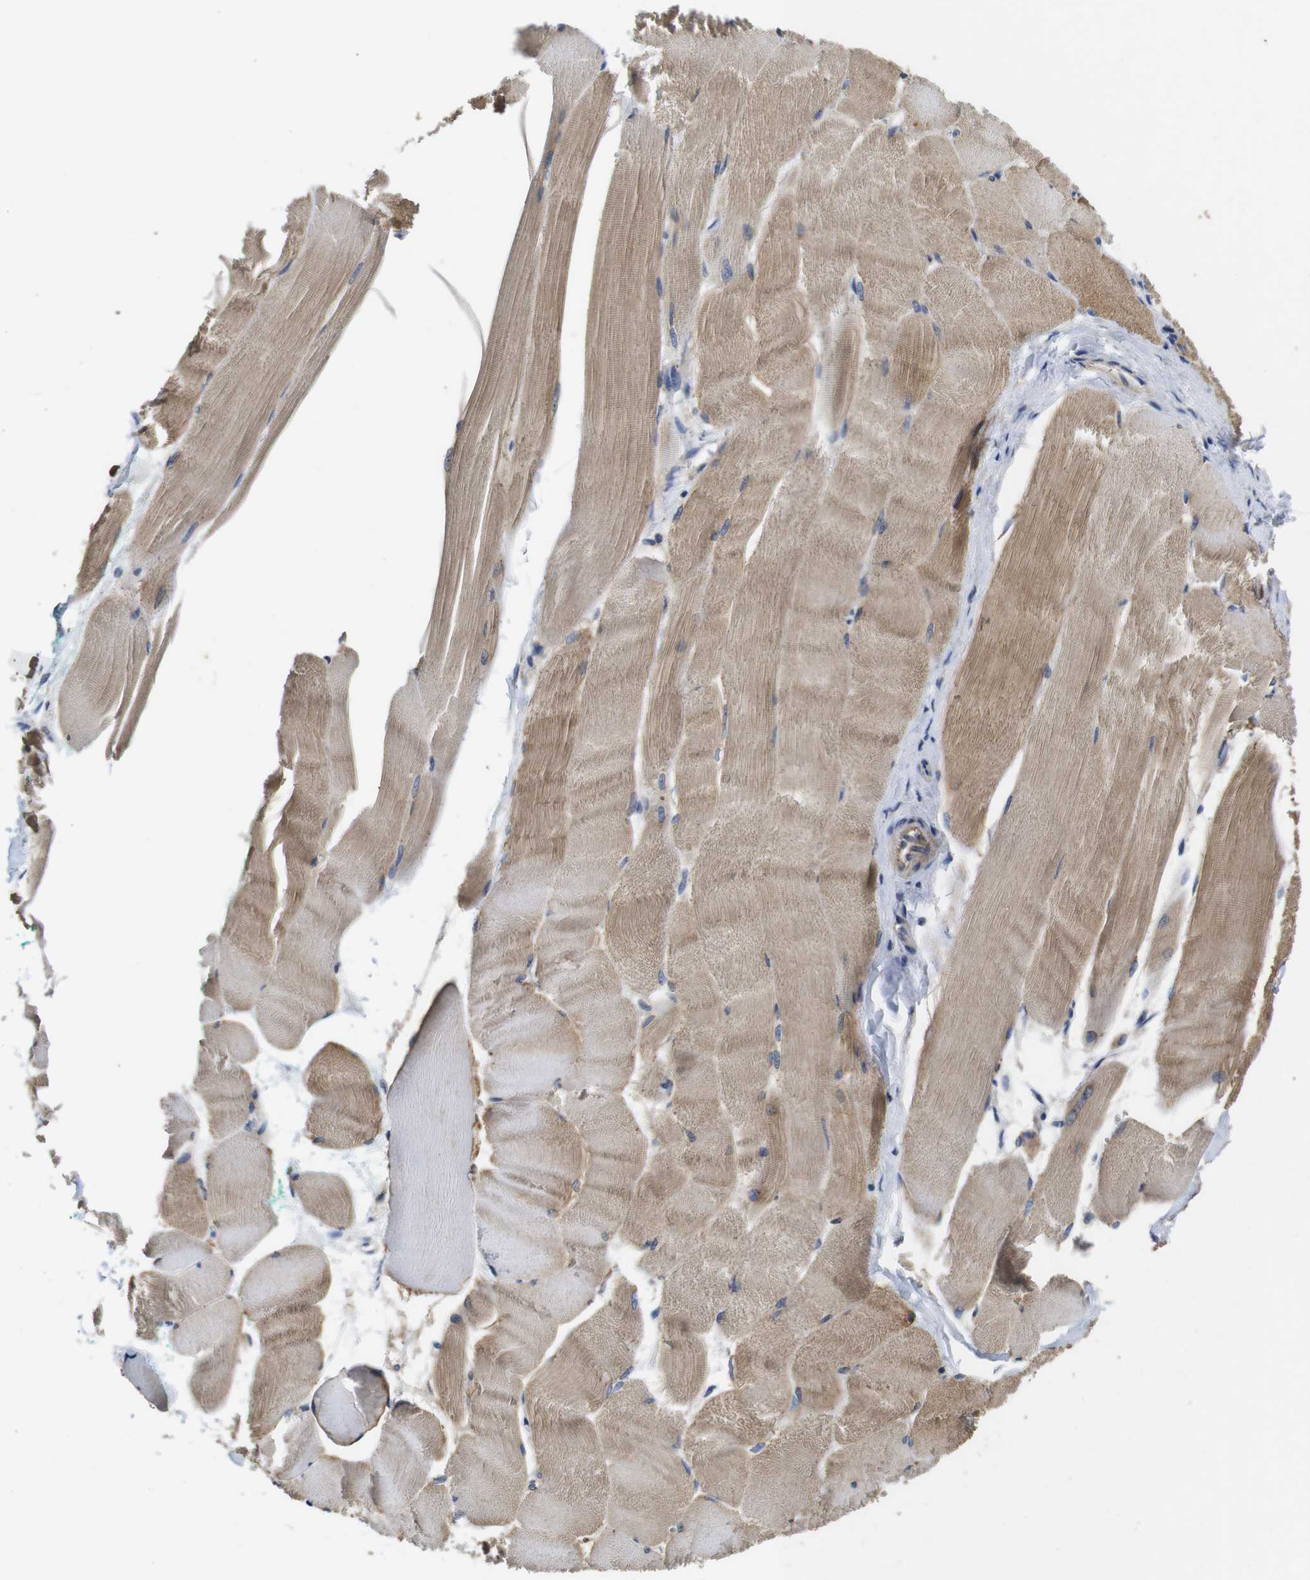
{"staining": {"intensity": "moderate", "quantity": ">75%", "location": "cytoplasmic/membranous"}, "tissue": "skeletal muscle", "cell_type": "Myocytes", "image_type": "normal", "snomed": [{"axis": "morphology", "description": "Normal tissue, NOS"}, {"axis": "morphology", "description": "Squamous cell carcinoma, NOS"}, {"axis": "topography", "description": "Skeletal muscle"}], "caption": "Skeletal muscle stained with a brown dye demonstrates moderate cytoplasmic/membranous positive staining in approximately >75% of myocytes.", "gene": "MARCHF7", "patient": {"sex": "male", "age": 51}}